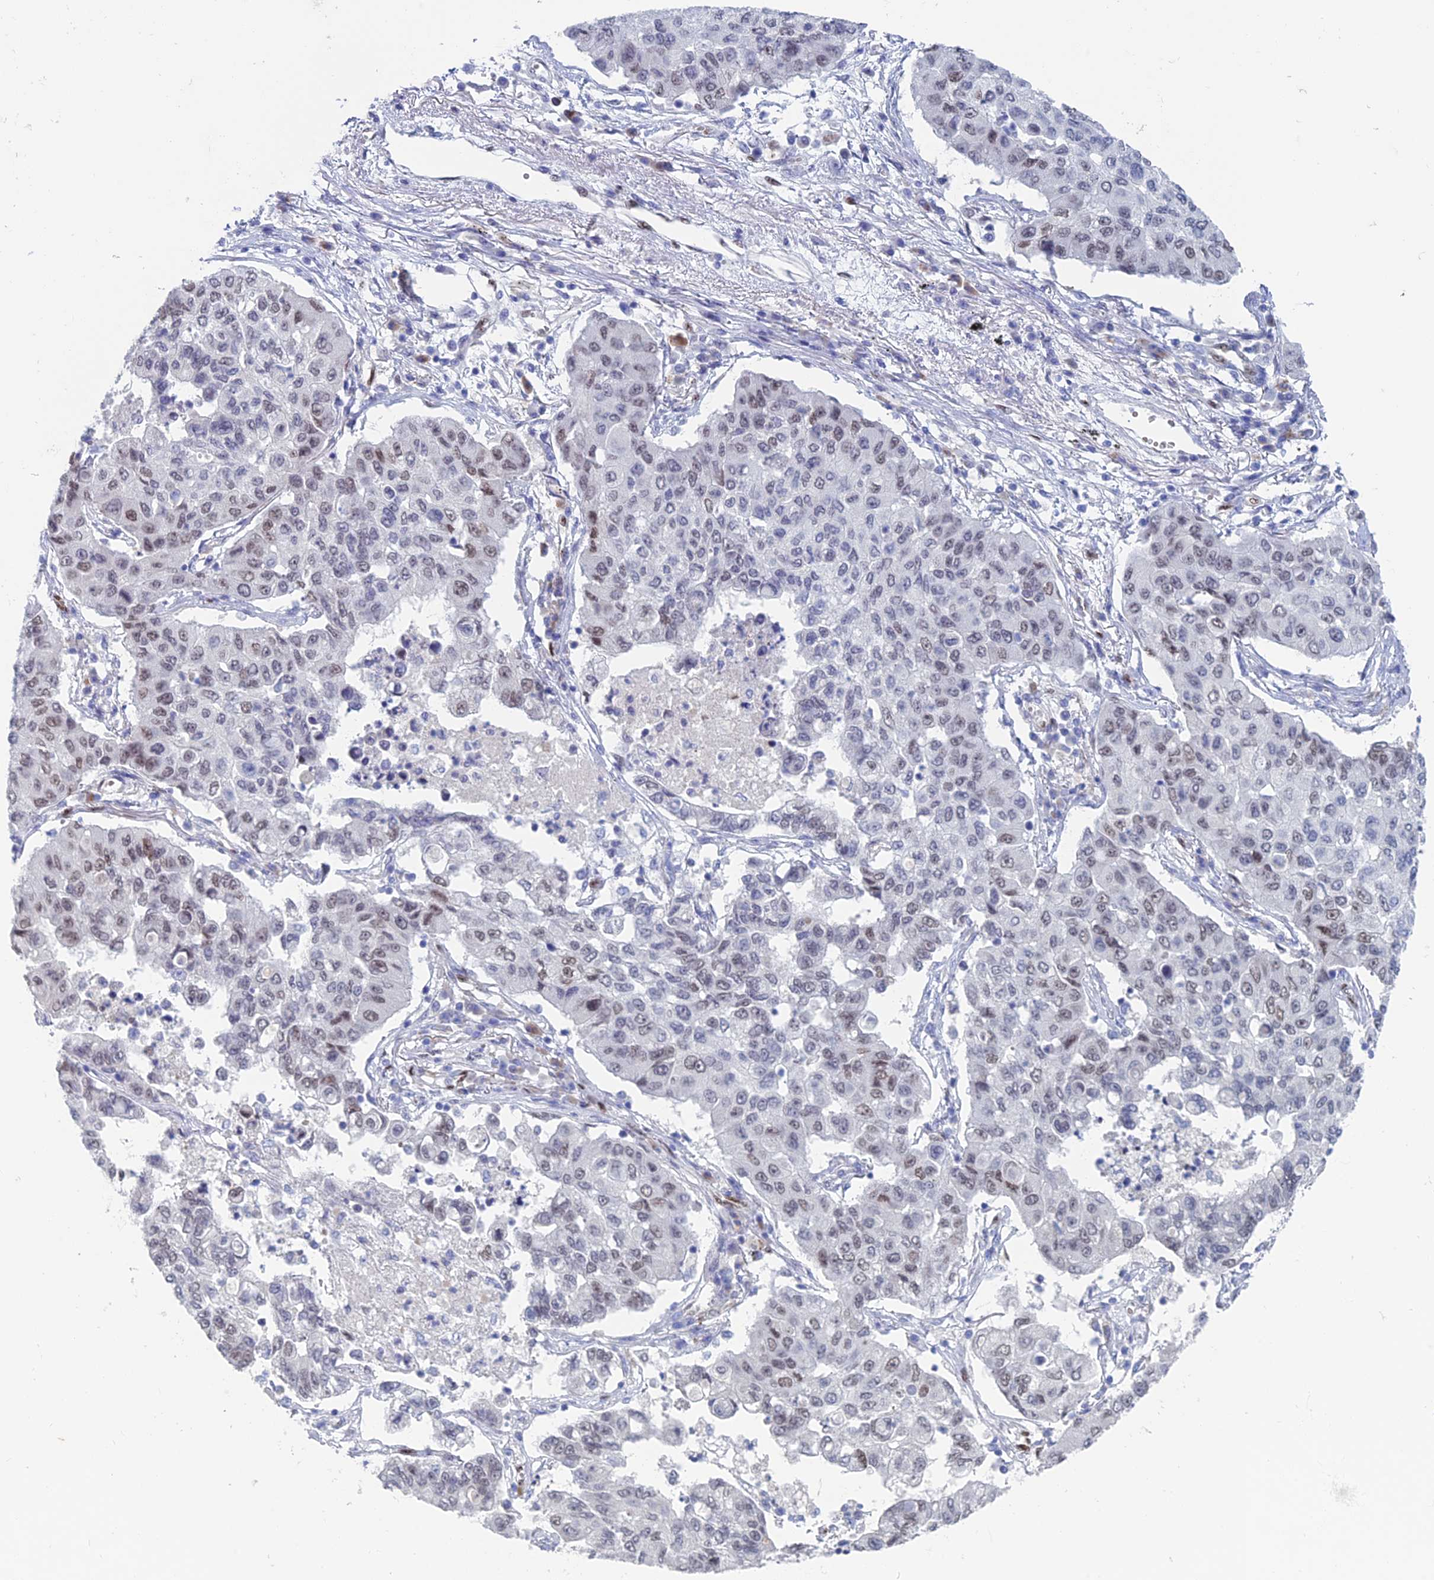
{"staining": {"intensity": "weak", "quantity": "25%-75%", "location": "nuclear"}, "tissue": "lung cancer", "cell_type": "Tumor cells", "image_type": "cancer", "snomed": [{"axis": "morphology", "description": "Squamous cell carcinoma, NOS"}, {"axis": "topography", "description": "Lung"}], "caption": "Lung squamous cell carcinoma tissue displays weak nuclear expression in about 25%-75% of tumor cells", "gene": "NOL4L", "patient": {"sex": "male", "age": 74}}